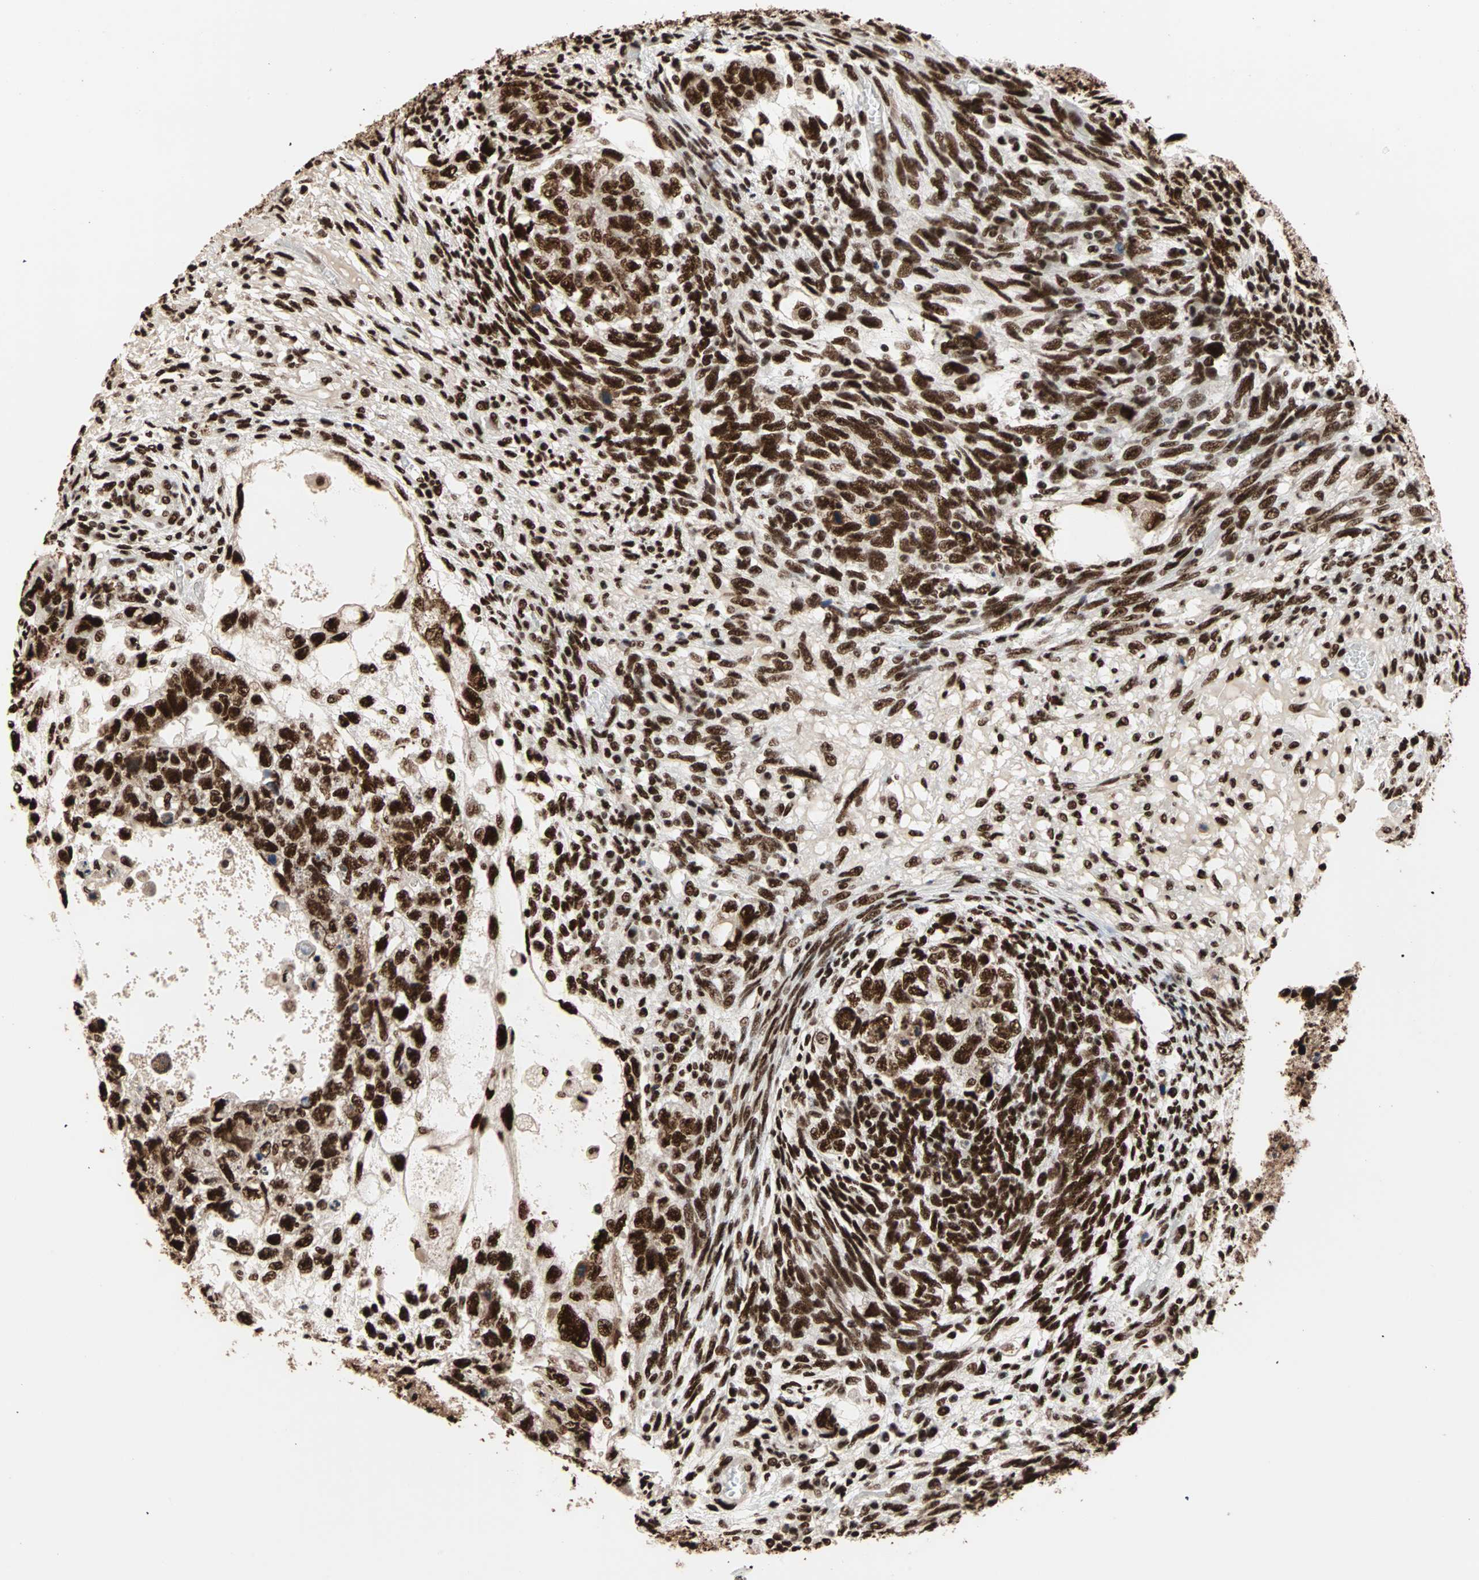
{"staining": {"intensity": "strong", "quantity": ">75%", "location": "nuclear"}, "tissue": "testis cancer", "cell_type": "Tumor cells", "image_type": "cancer", "snomed": [{"axis": "morphology", "description": "Normal tissue, NOS"}, {"axis": "morphology", "description": "Carcinoma, Embryonal, NOS"}, {"axis": "topography", "description": "Testis"}], "caption": "High-power microscopy captured an IHC image of testis cancer (embryonal carcinoma), revealing strong nuclear positivity in approximately >75% of tumor cells. The staining is performed using DAB brown chromogen to label protein expression. The nuclei are counter-stained blue using hematoxylin.", "gene": "ILF2", "patient": {"sex": "male", "age": 36}}